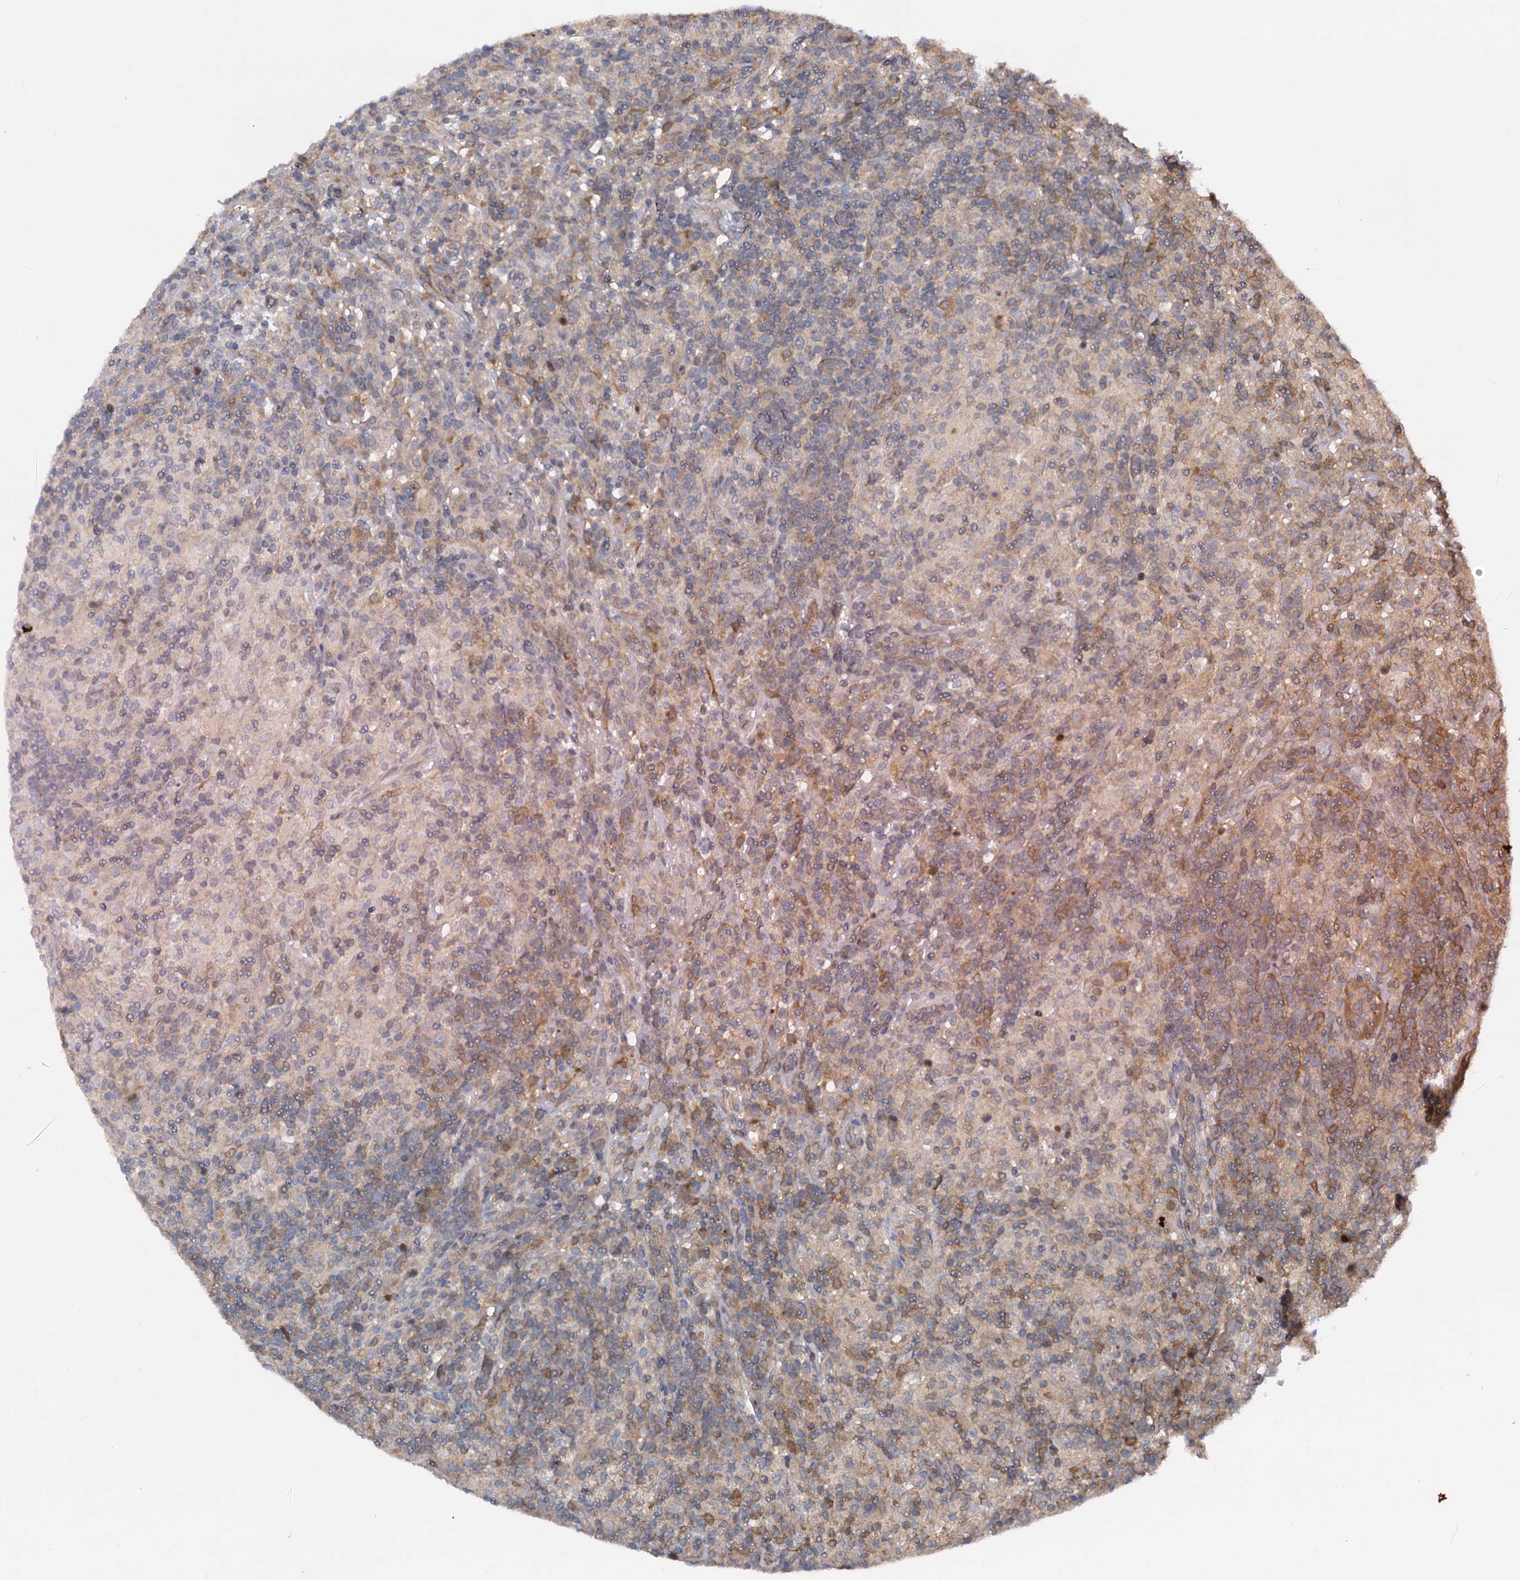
{"staining": {"intensity": "negative", "quantity": "none", "location": "none"}, "tissue": "lymphoma", "cell_type": "Tumor cells", "image_type": "cancer", "snomed": [{"axis": "morphology", "description": "Hodgkin's disease, NOS"}, {"axis": "topography", "description": "Lymph node"}], "caption": "This is an immunohistochemistry (IHC) micrograph of human lymphoma. There is no staining in tumor cells.", "gene": "SELENOP", "patient": {"sex": "male", "age": 70}}